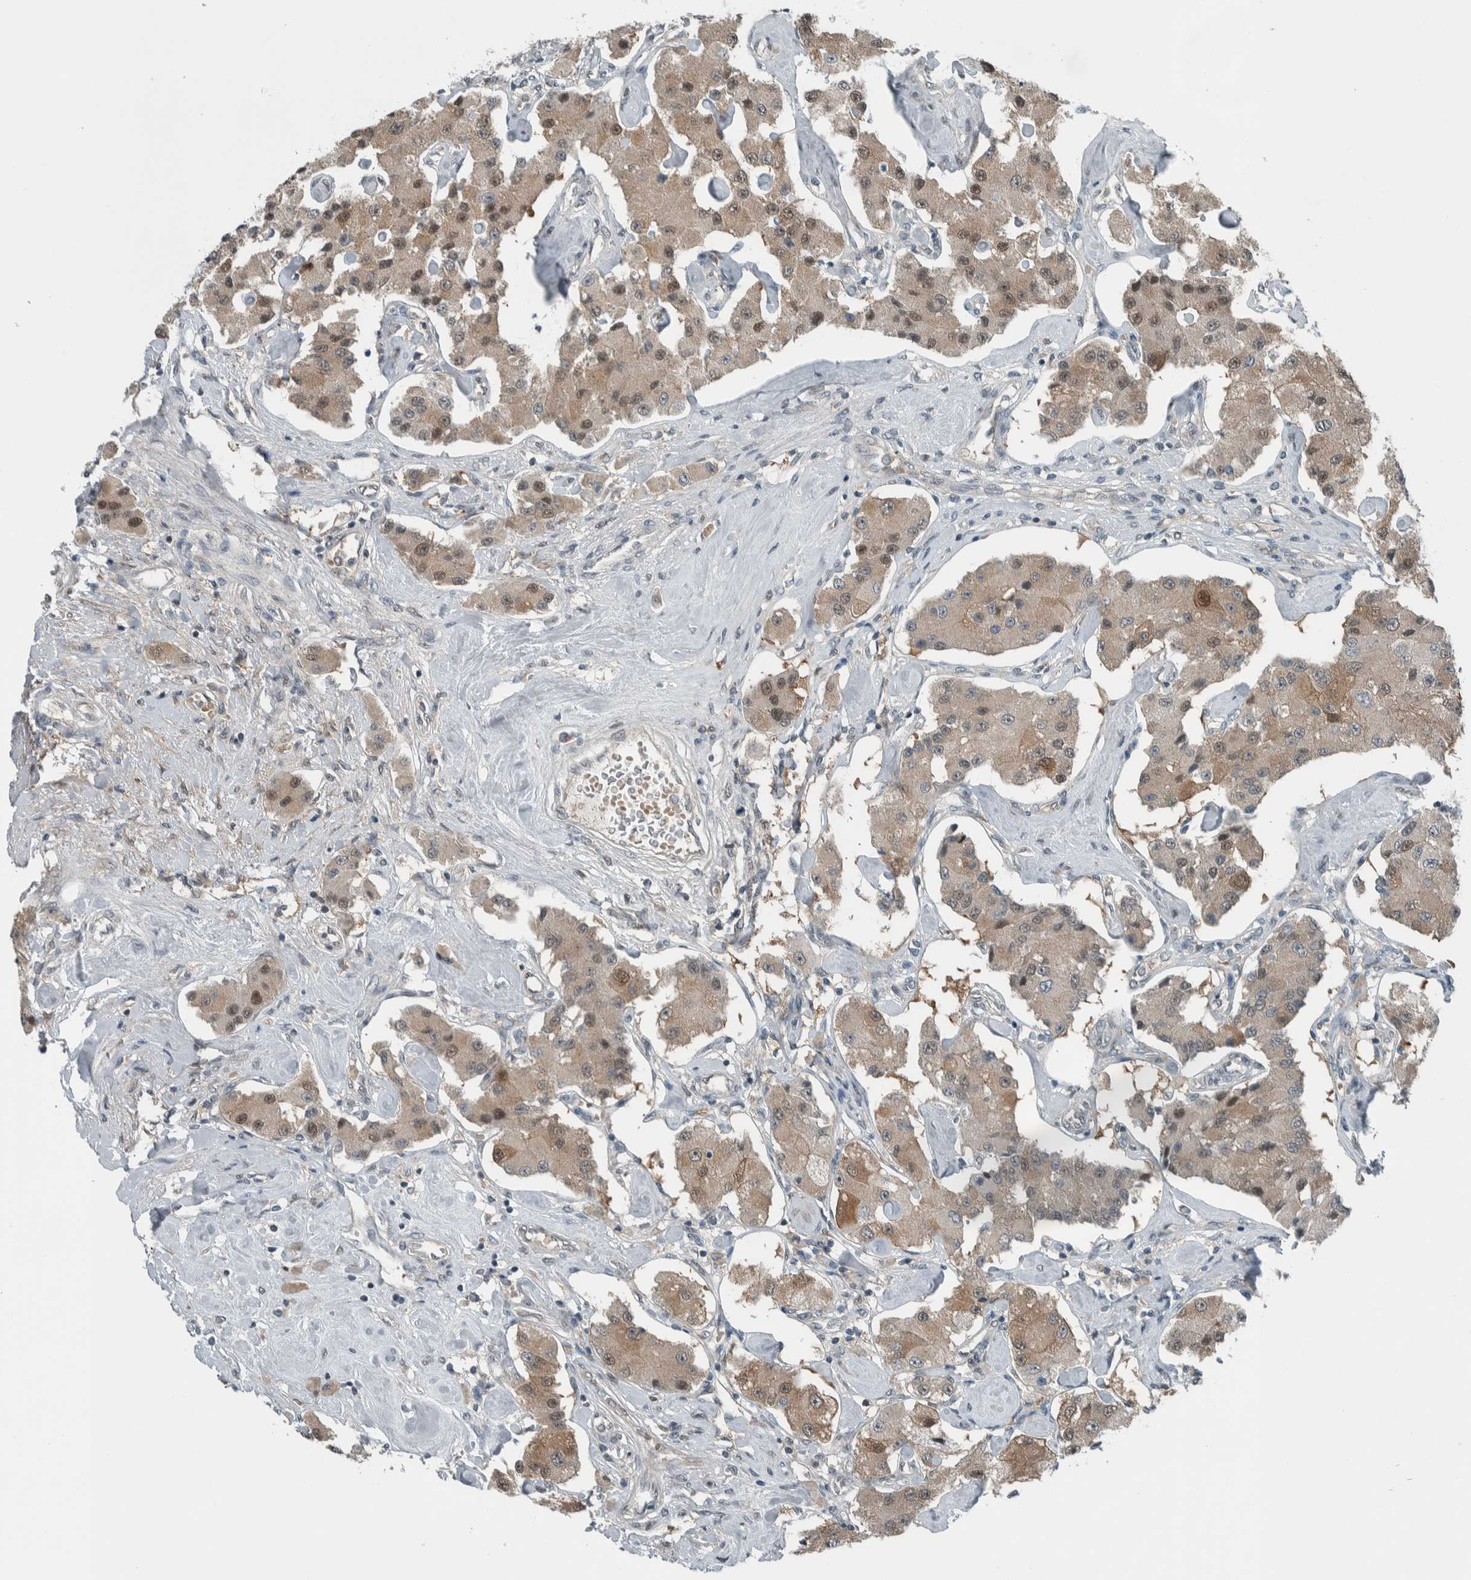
{"staining": {"intensity": "weak", "quantity": ">75%", "location": "cytoplasmic/membranous,nuclear"}, "tissue": "carcinoid", "cell_type": "Tumor cells", "image_type": "cancer", "snomed": [{"axis": "morphology", "description": "Carcinoid, malignant, NOS"}, {"axis": "topography", "description": "Pancreas"}], "caption": "An immunohistochemistry histopathology image of tumor tissue is shown. Protein staining in brown highlights weak cytoplasmic/membranous and nuclear positivity in carcinoid within tumor cells.", "gene": "ALAD", "patient": {"sex": "male", "age": 41}}